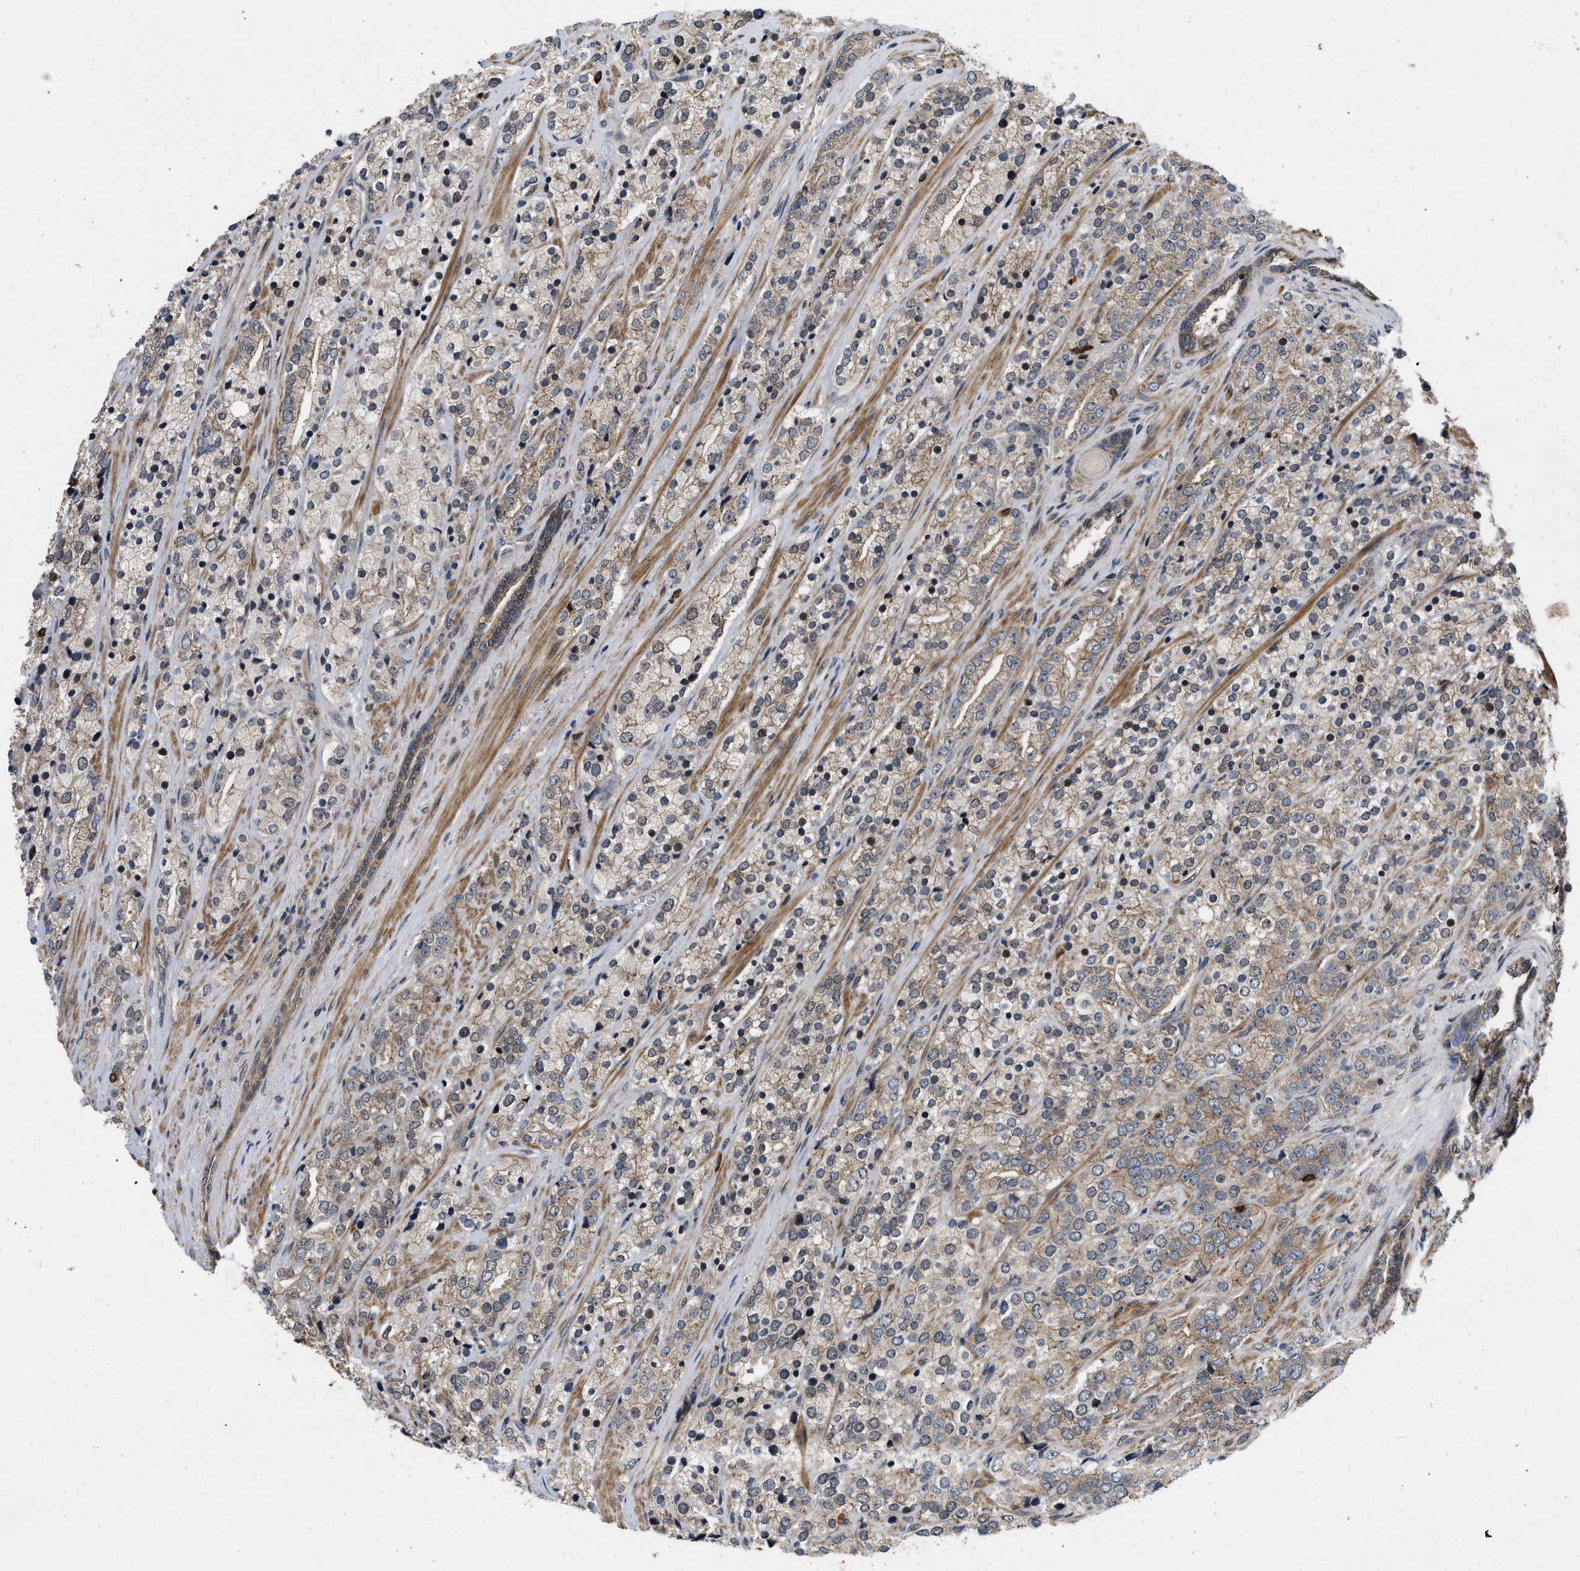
{"staining": {"intensity": "moderate", "quantity": ">75%", "location": "cytoplasmic/membranous"}, "tissue": "prostate cancer", "cell_type": "Tumor cells", "image_type": "cancer", "snomed": [{"axis": "morphology", "description": "Adenocarcinoma, High grade"}, {"axis": "topography", "description": "Prostate"}], "caption": "Approximately >75% of tumor cells in prostate high-grade adenocarcinoma show moderate cytoplasmic/membranous protein staining as visualized by brown immunohistochemical staining.", "gene": "PRDM14", "patient": {"sex": "male", "age": 71}}